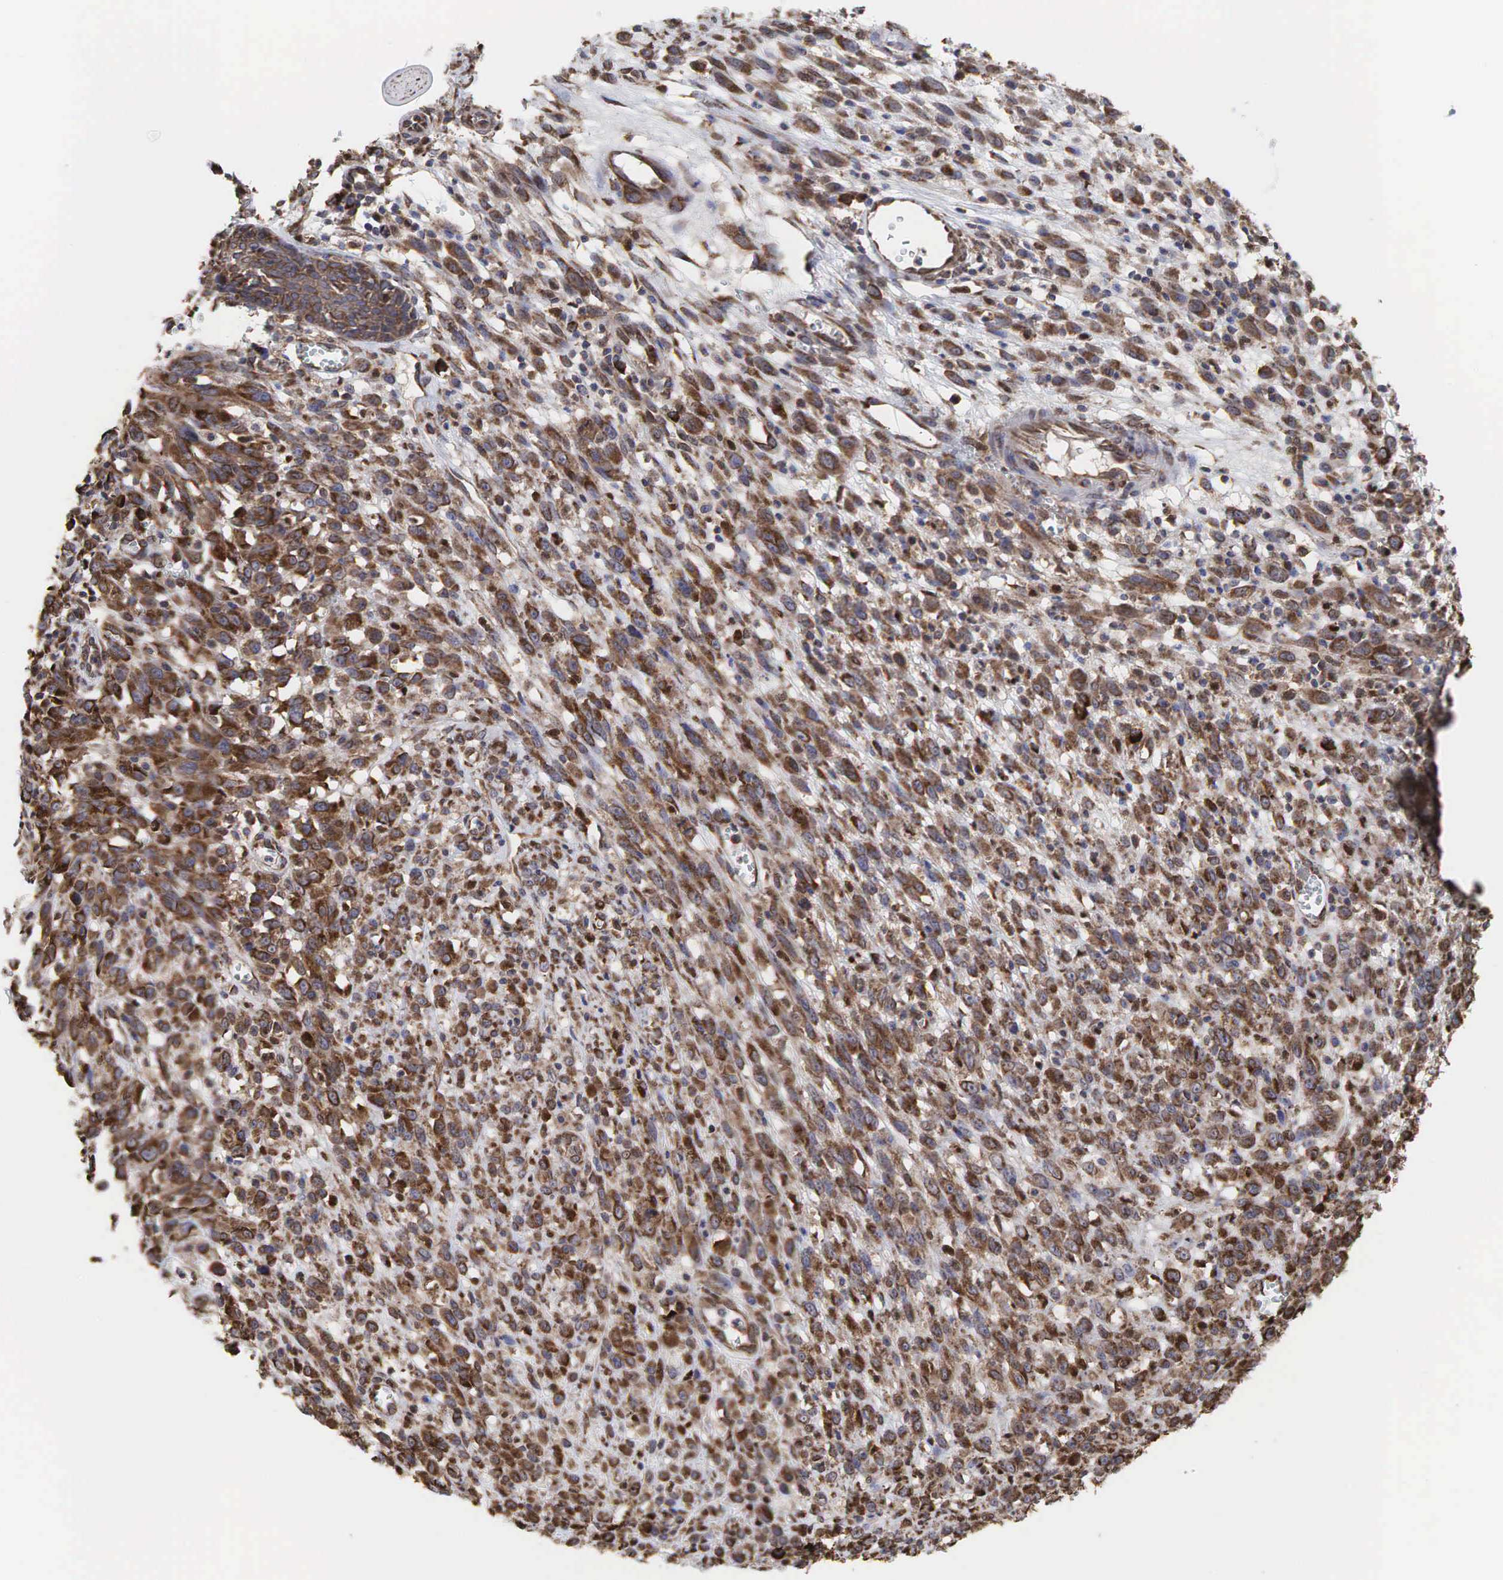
{"staining": {"intensity": "moderate", "quantity": ">75%", "location": "cytoplasmic/membranous"}, "tissue": "melanoma", "cell_type": "Tumor cells", "image_type": "cancer", "snomed": [{"axis": "morphology", "description": "Malignant melanoma, NOS"}, {"axis": "topography", "description": "Skin"}], "caption": "Brown immunohistochemical staining in malignant melanoma exhibits moderate cytoplasmic/membranous staining in about >75% of tumor cells.", "gene": "PABPC5", "patient": {"sex": "male", "age": 51}}